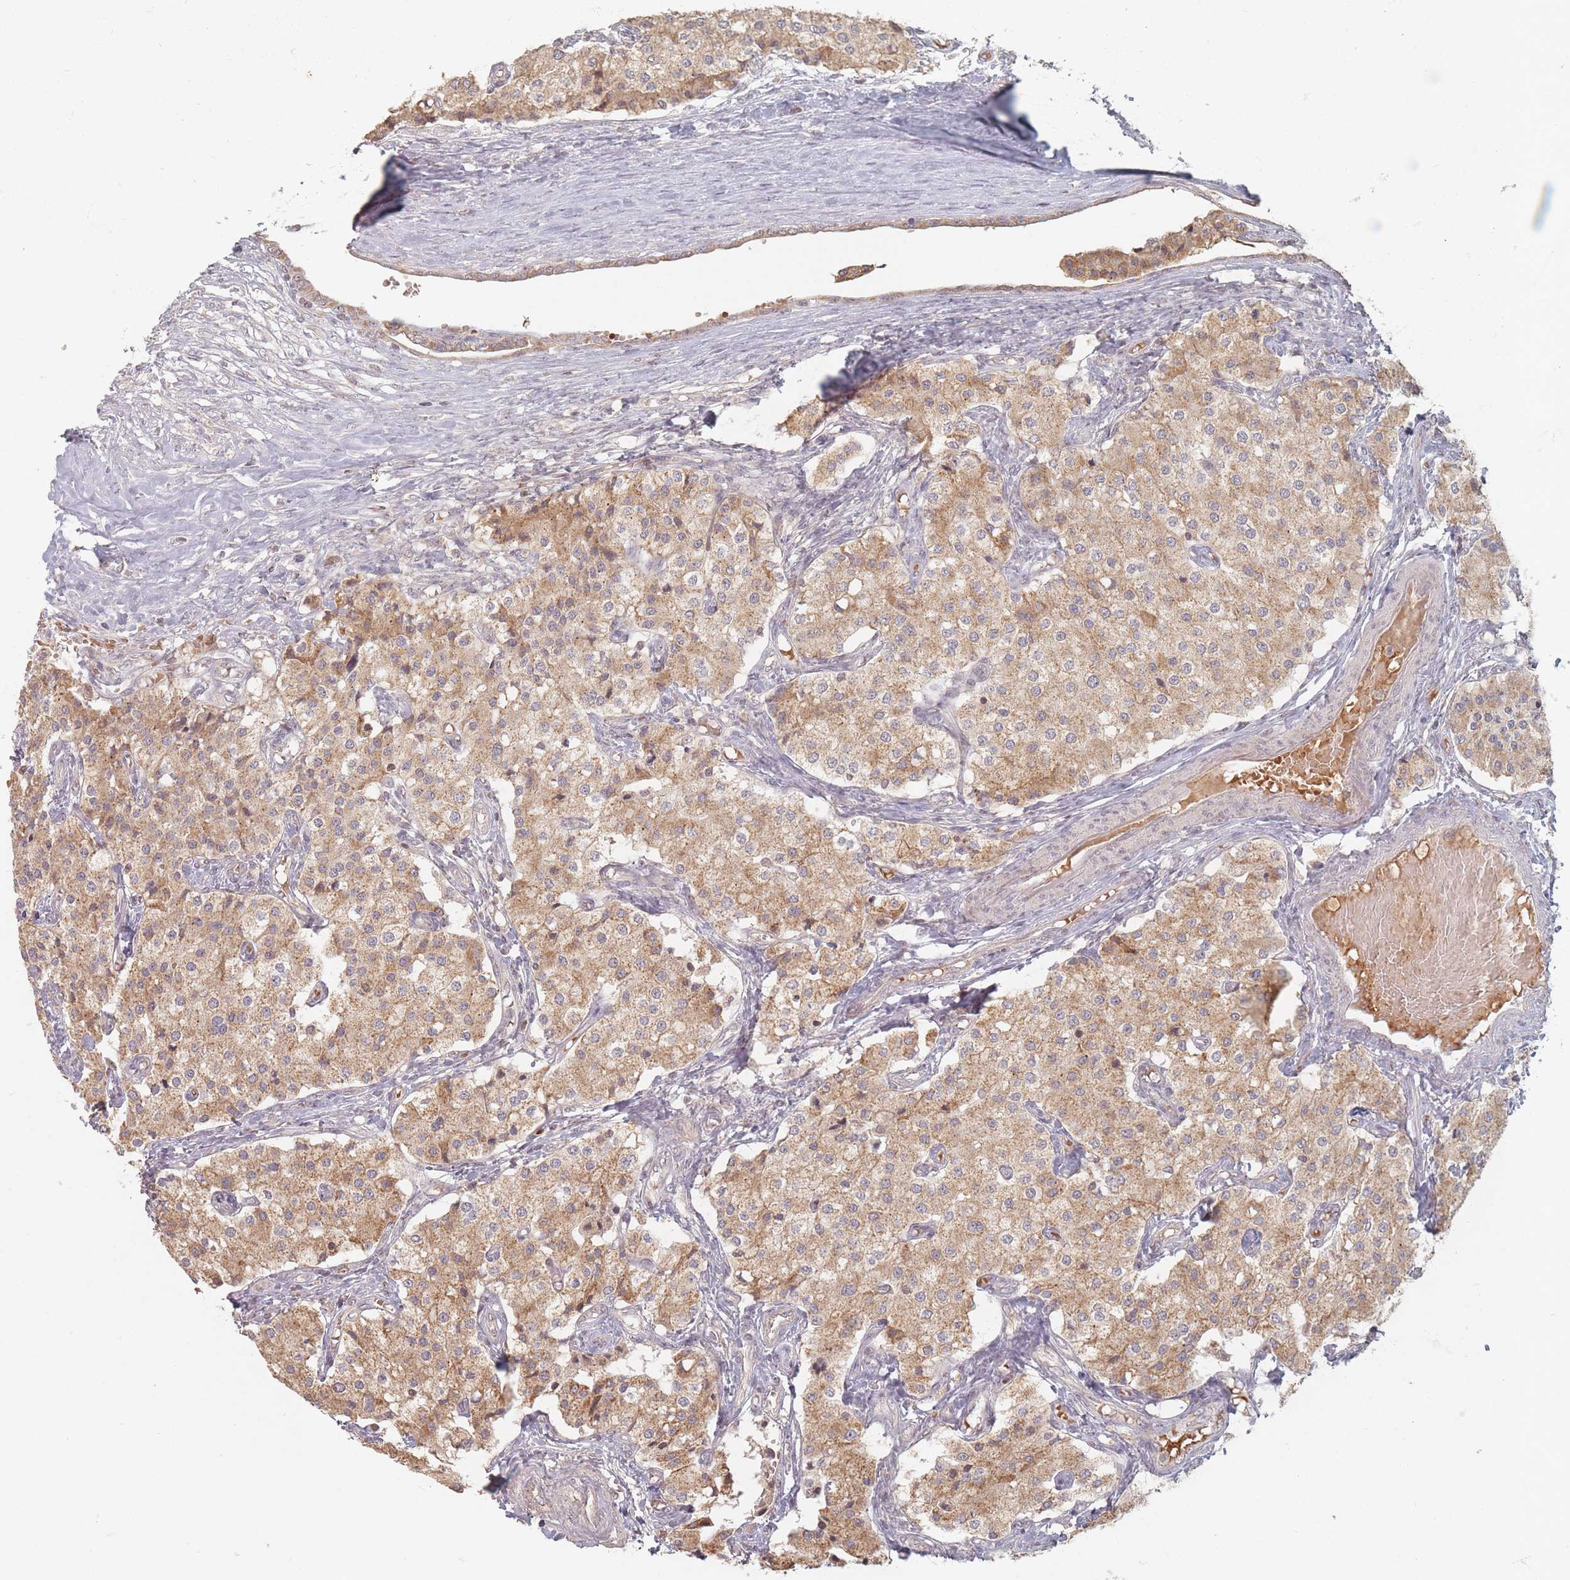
{"staining": {"intensity": "moderate", "quantity": ">75%", "location": "cytoplasmic/membranous"}, "tissue": "carcinoid", "cell_type": "Tumor cells", "image_type": "cancer", "snomed": [{"axis": "morphology", "description": "Carcinoid, malignant, NOS"}, {"axis": "topography", "description": "Colon"}], "caption": "DAB (3,3'-diaminobenzidine) immunohistochemical staining of carcinoid (malignant) shows moderate cytoplasmic/membranous protein positivity in about >75% of tumor cells.", "gene": "OR2M4", "patient": {"sex": "female", "age": 52}}